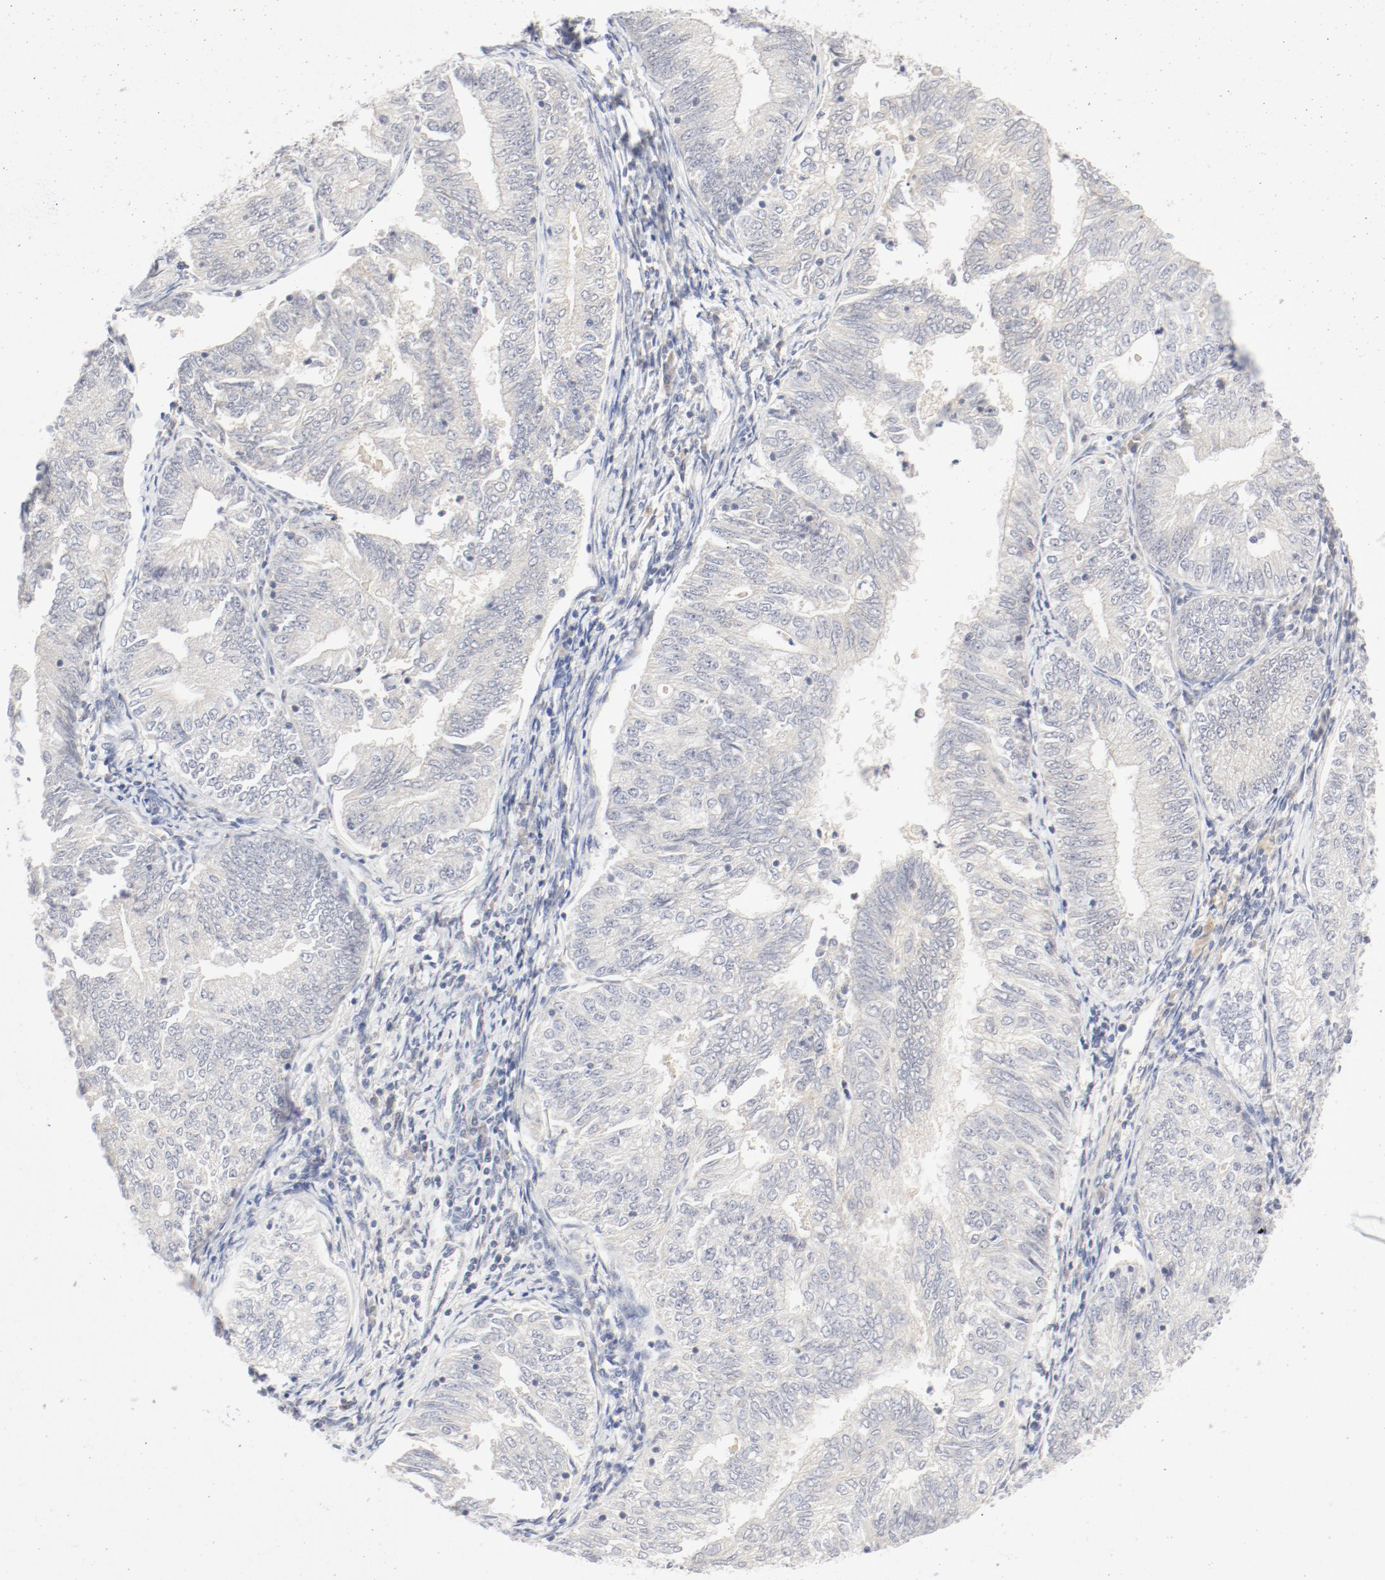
{"staining": {"intensity": "negative", "quantity": "none", "location": "none"}, "tissue": "endometrial cancer", "cell_type": "Tumor cells", "image_type": "cancer", "snomed": [{"axis": "morphology", "description": "Adenocarcinoma, NOS"}, {"axis": "topography", "description": "Endometrium"}], "caption": "There is no significant expression in tumor cells of adenocarcinoma (endometrial).", "gene": "PGM1", "patient": {"sex": "female", "age": 69}}